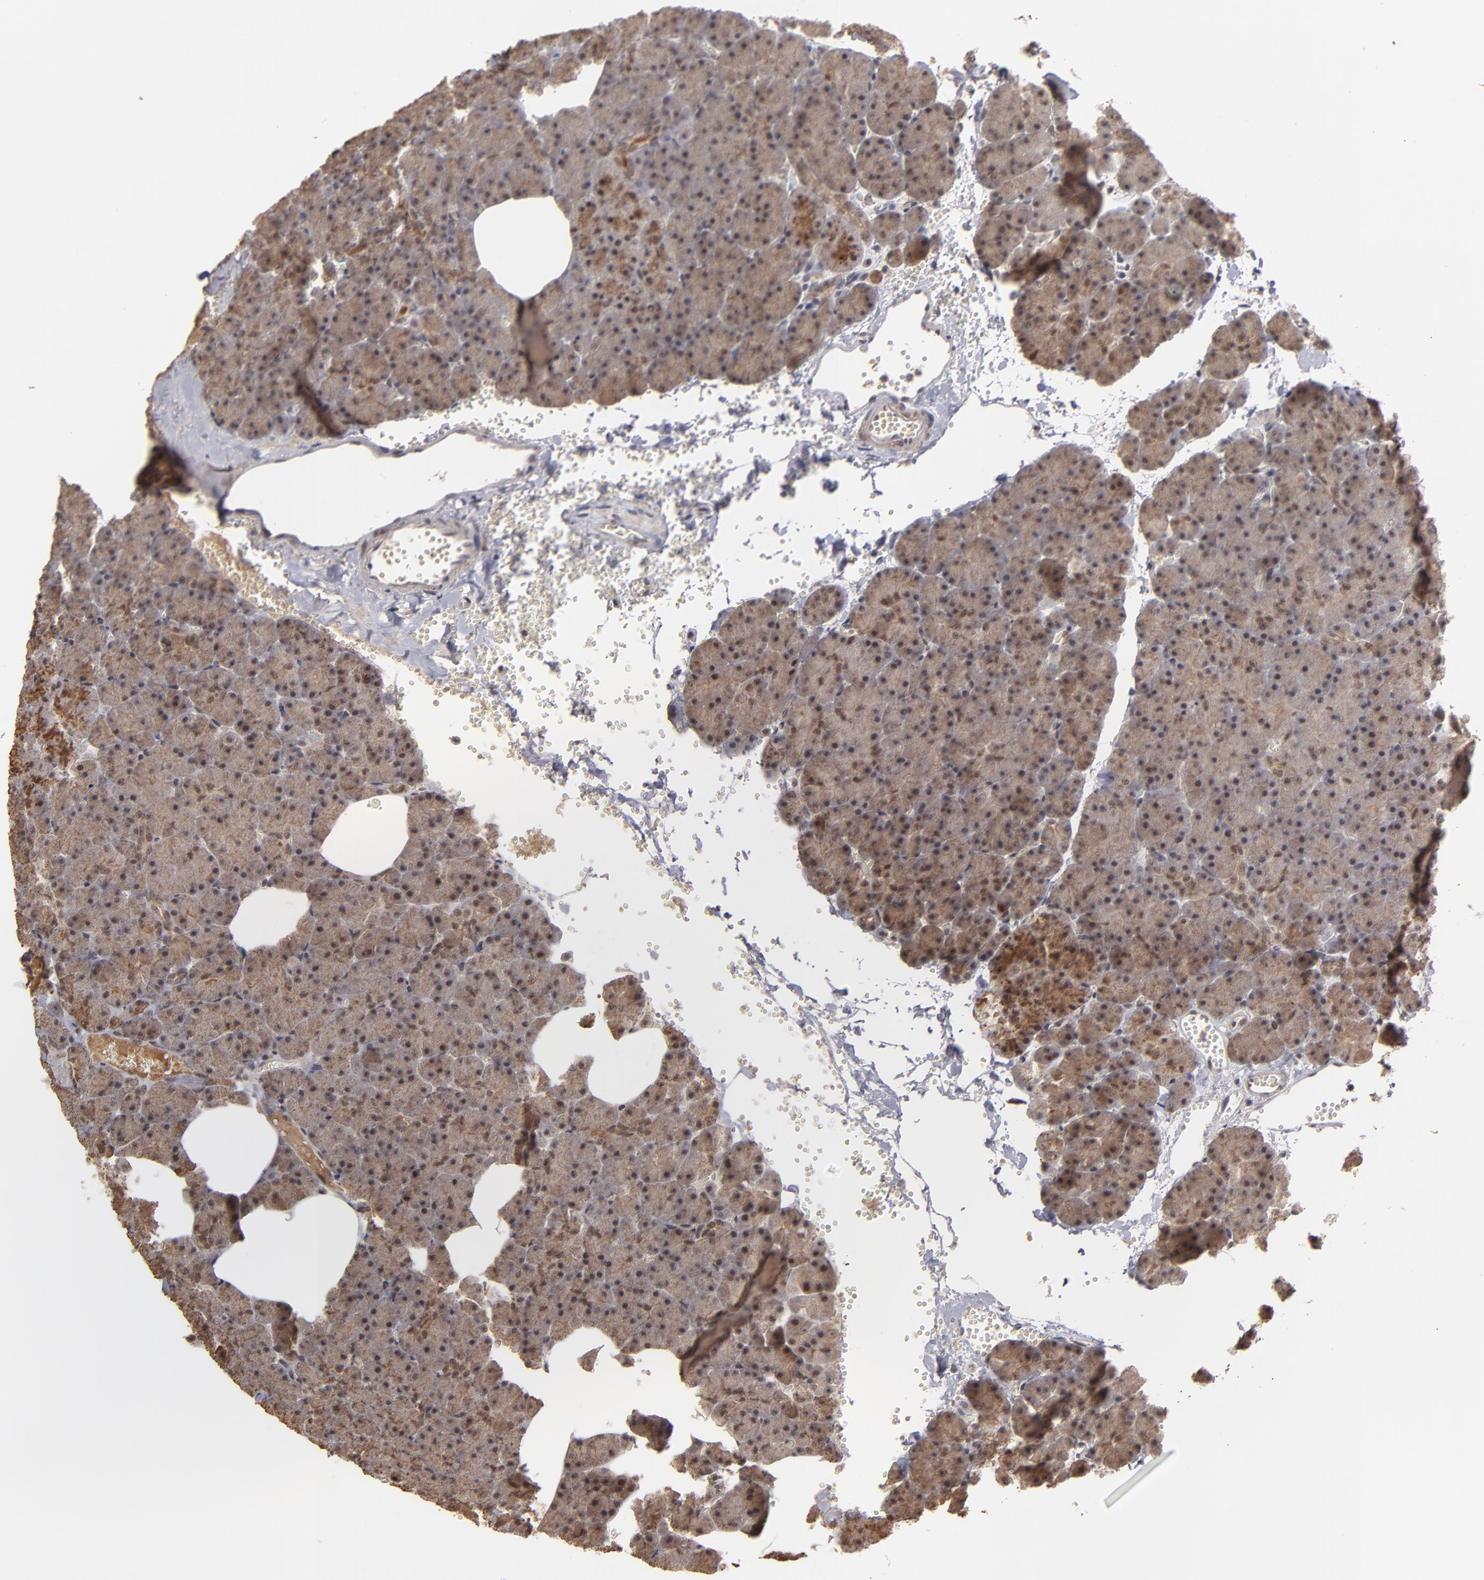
{"staining": {"intensity": "weak", "quantity": "<25%", "location": "cytoplasmic/membranous,nuclear"}, "tissue": "pancreas", "cell_type": "Exocrine glandular cells", "image_type": "normal", "snomed": [{"axis": "morphology", "description": "Normal tissue, NOS"}, {"axis": "topography", "description": "Pancreas"}], "caption": "High power microscopy histopathology image of an immunohistochemistry histopathology image of unremarkable pancreas, revealing no significant staining in exocrine glandular cells. (DAB immunohistochemistry (IHC) visualized using brightfield microscopy, high magnification).", "gene": "ZNF234", "patient": {"sex": "female", "age": 35}}